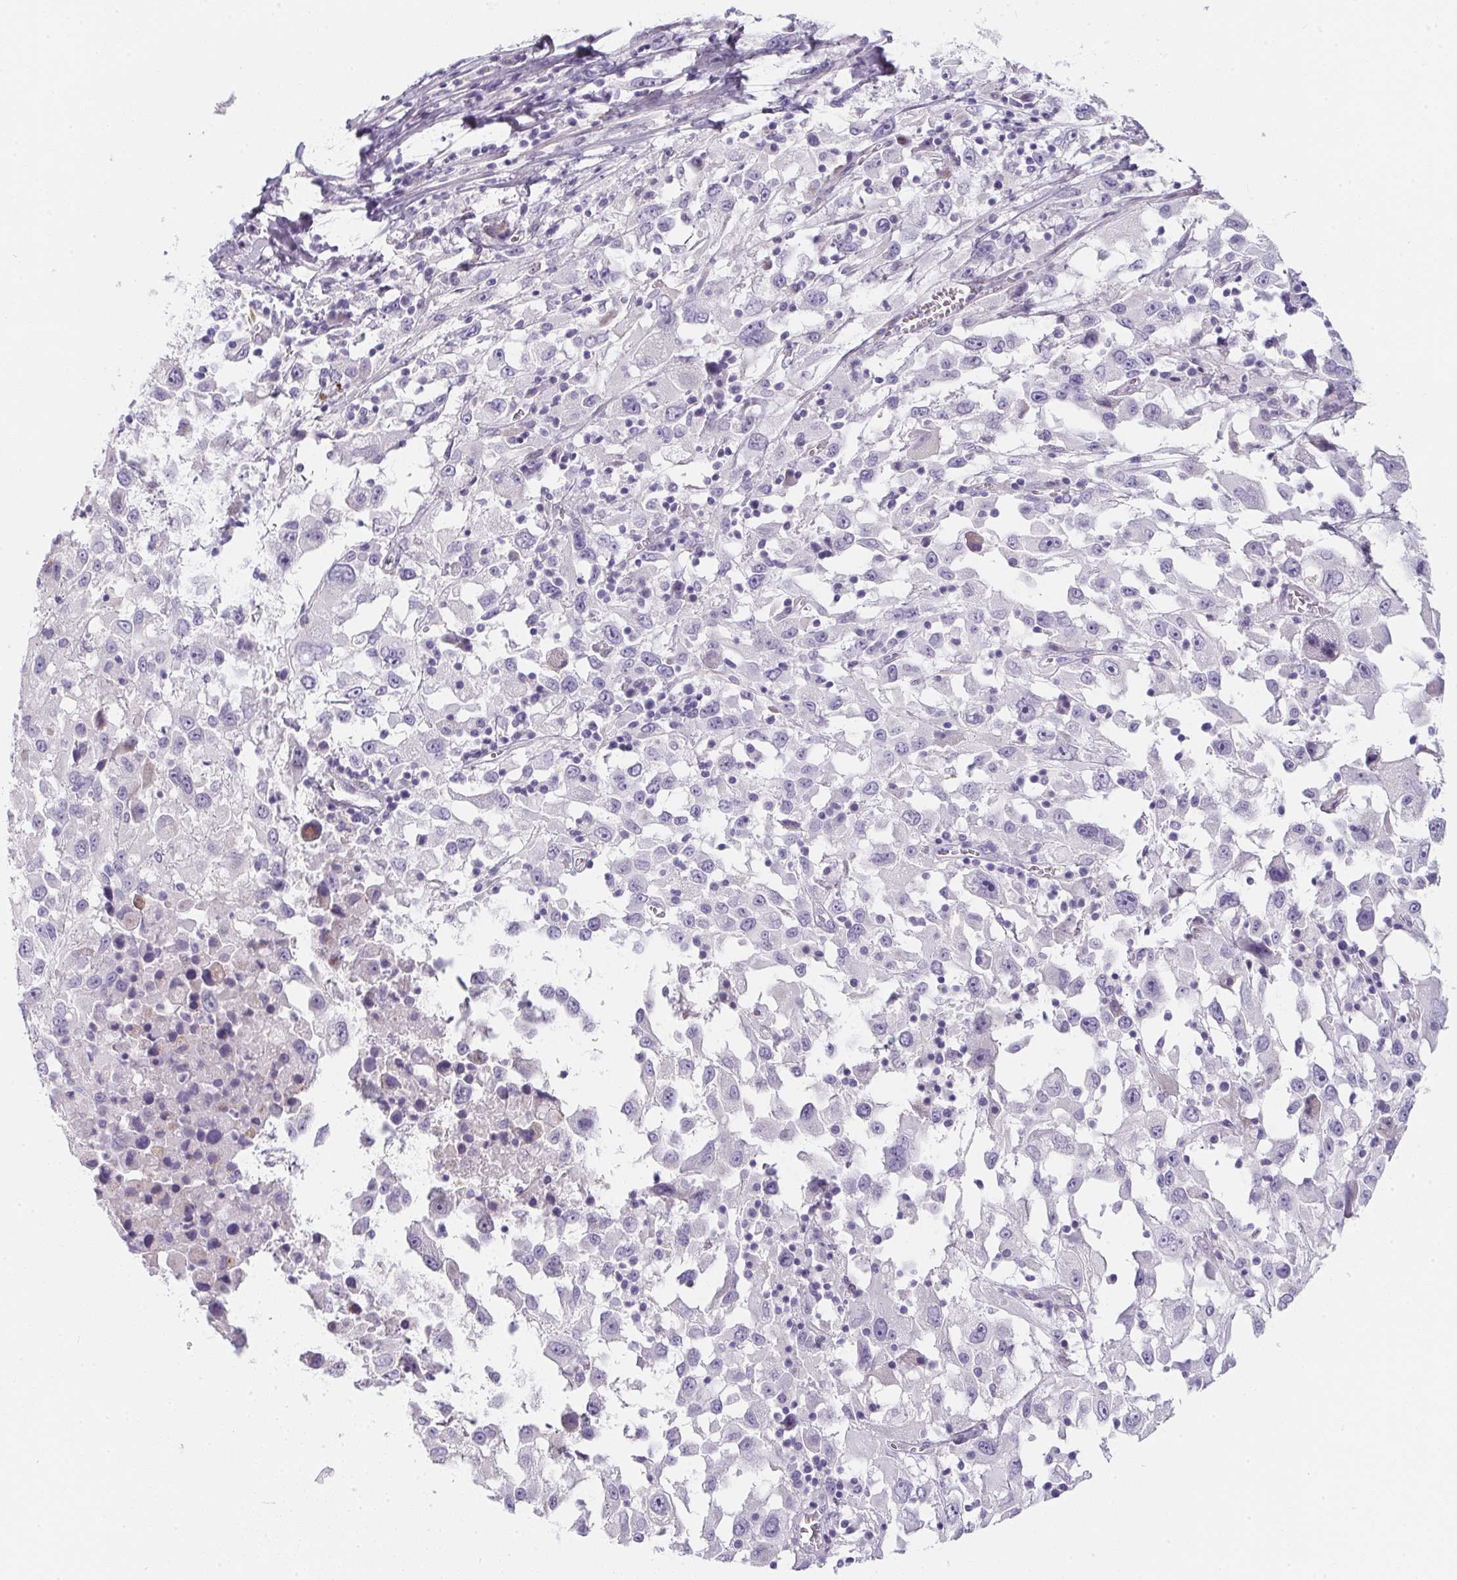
{"staining": {"intensity": "negative", "quantity": "none", "location": "none"}, "tissue": "melanoma", "cell_type": "Tumor cells", "image_type": "cancer", "snomed": [{"axis": "morphology", "description": "Malignant melanoma, Metastatic site"}, {"axis": "topography", "description": "Soft tissue"}], "caption": "The immunohistochemistry (IHC) image has no significant expression in tumor cells of malignant melanoma (metastatic site) tissue. (DAB immunohistochemistry (IHC) with hematoxylin counter stain).", "gene": "MAP1A", "patient": {"sex": "male", "age": 50}}